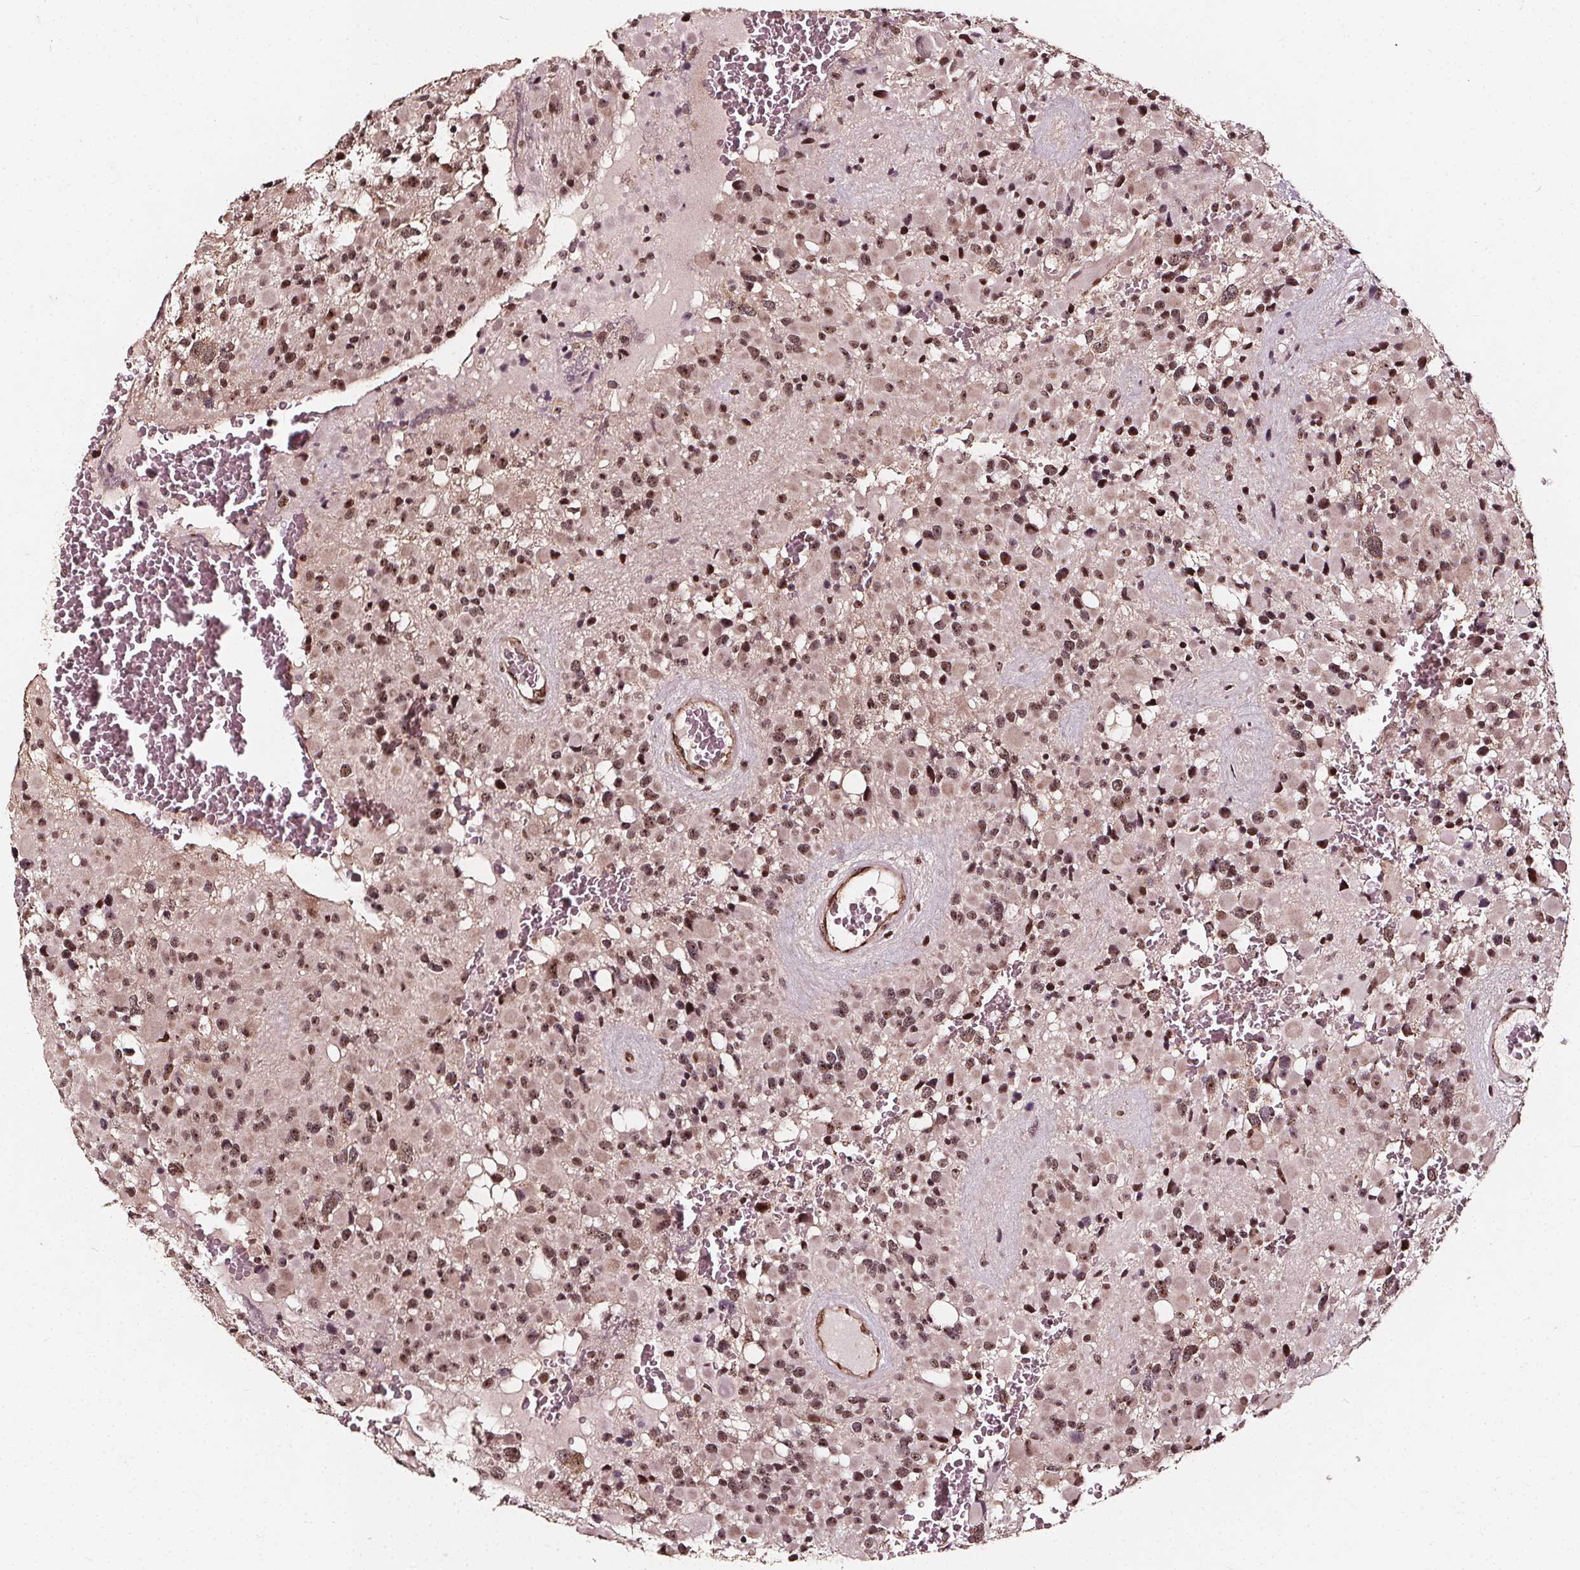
{"staining": {"intensity": "moderate", "quantity": ">75%", "location": "nuclear"}, "tissue": "glioma", "cell_type": "Tumor cells", "image_type": "cancer", "snomed": [{"axis": "morphology", "description": "Glioma, malignant, High grade"}, {"axis": "topography", "description": "Brain"}], "caption": "Brown immunohistochemical staining in glioma shows moderate nuclear positivity in approximately >75% of tumor cells. (Stains: DAB in brown, nuclei in blue, Microscopy: brightfield microscopy at high magnification).", "gene": "EXOSC9", "patient": {"sex": "female", "age": 40}}